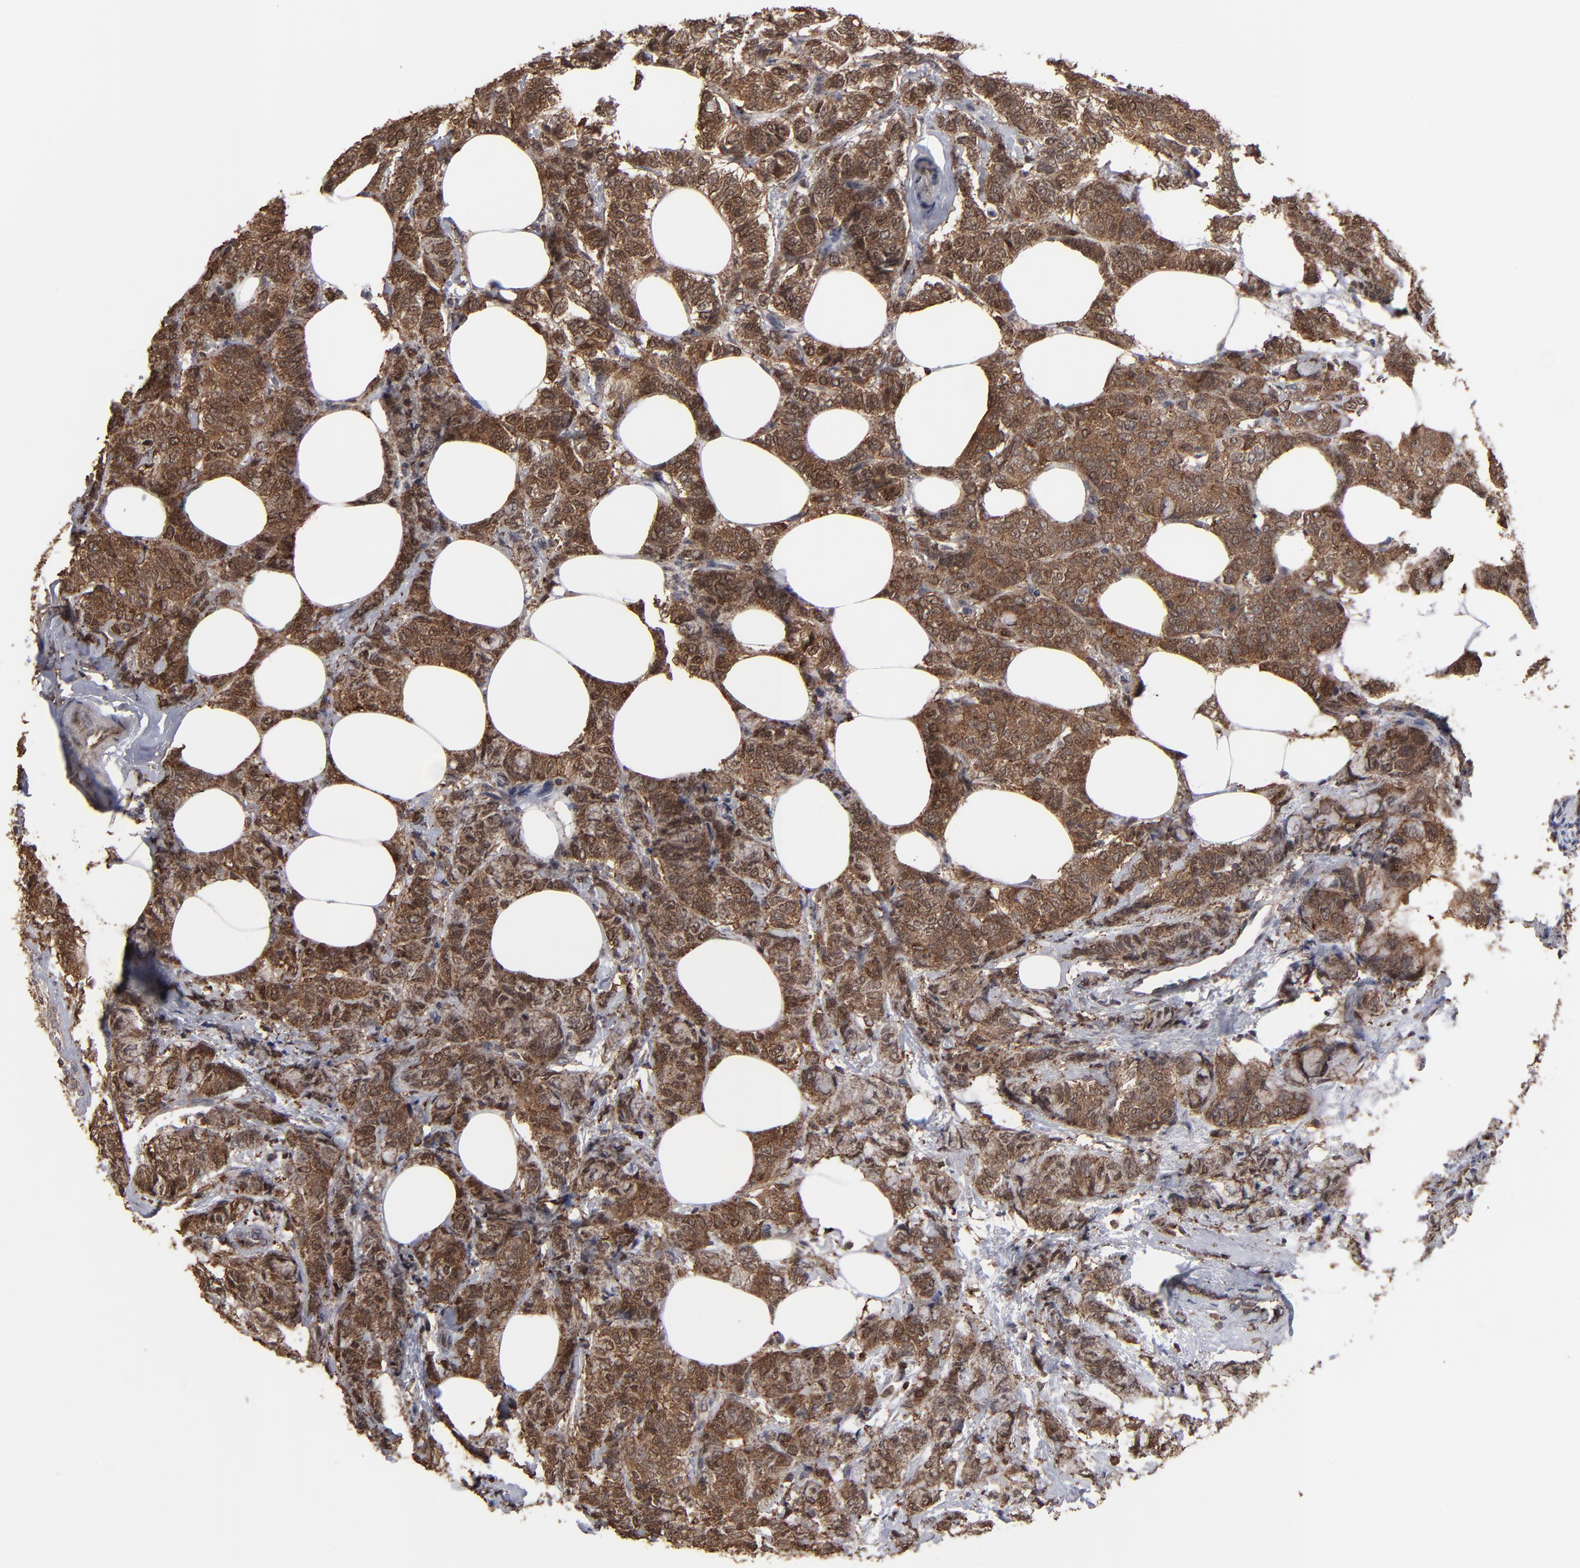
{"staining": {"intensity": "strong", "quantity": ">75%", "location": "cytoplasmic/membranous,nuclear"}, "tissue": "breast cancer", "cell_type": "Tumor cells", "image_type": "cancer", "snomed": [{"axis": "morphology", "description": "Lobular carcinoma"}, {"axis": "topography", "description": "Breast"}], "caption": "Breast cancer (lobular carcinoma) stained for a protein reveals strong cytoplasmic/membranous and nuclear positivity in tumor cells. (DAB (3,3'-diaminobenzidine) IHC, brown staining for protein, blue staining for nuclei).", "gene": "KIAA2026", "patient": {"sex": "female", "age": 60}}